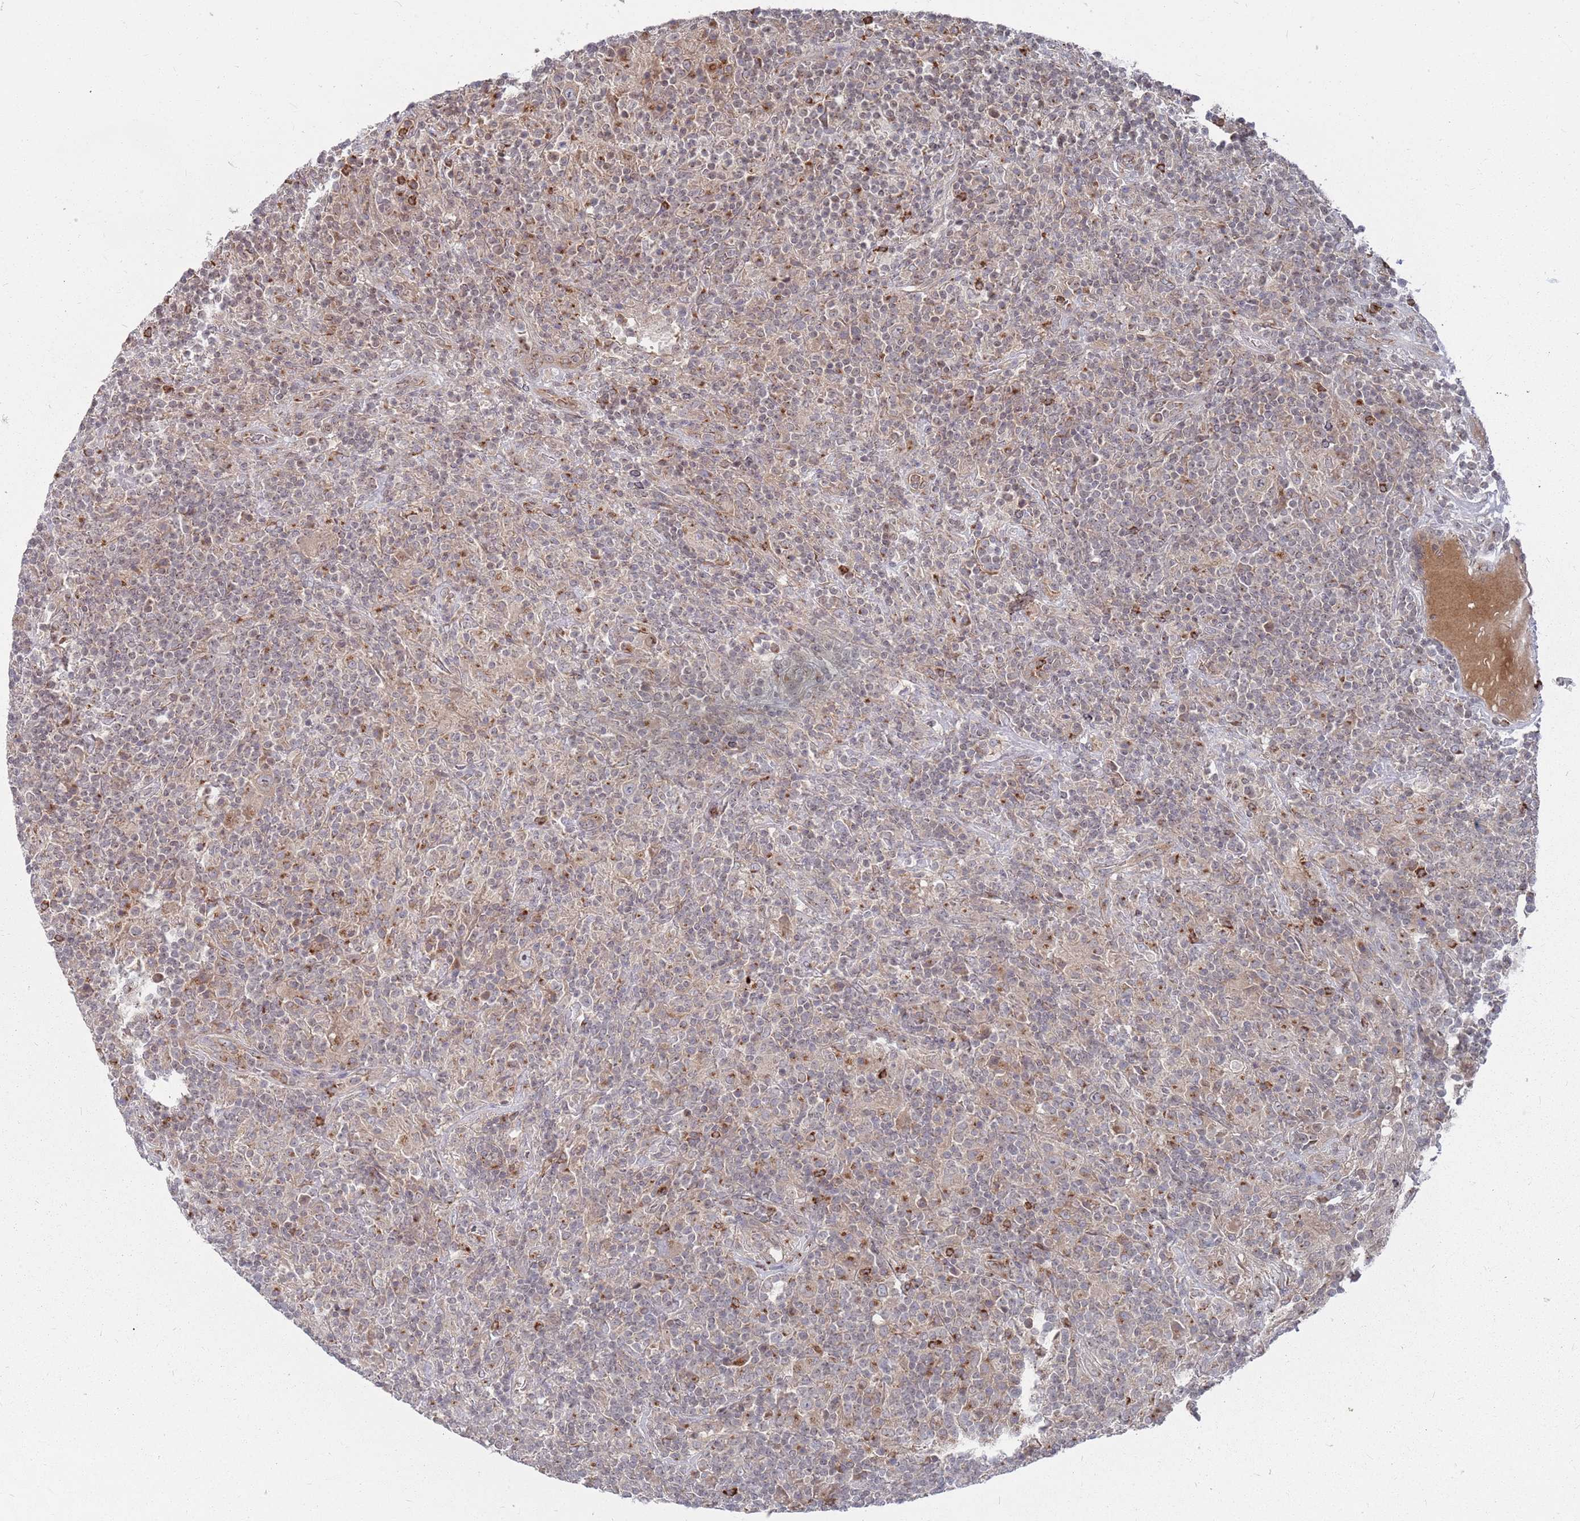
{"staining": {"intensity": "moderate", "quantity": "<25%", "location": "cytoplasmic/membranous"}, "tissue": "lymphoma", "cell_type": "Tumor cells", "image_type": "cancer", "snomed": [{"axis": "morphology", "description": "Hodgkin's disease, NOS"}, {"axis": "topography", "description": "Lymph node"}], "caption": "Immunohistochemical staining of Hodgkin's disease displays low levels of moderate cytoplasmic/membranous positivity in about <25% of tumor cells.", "gene": "FMO4", "patient": {"sex": "male", "age": 70}}